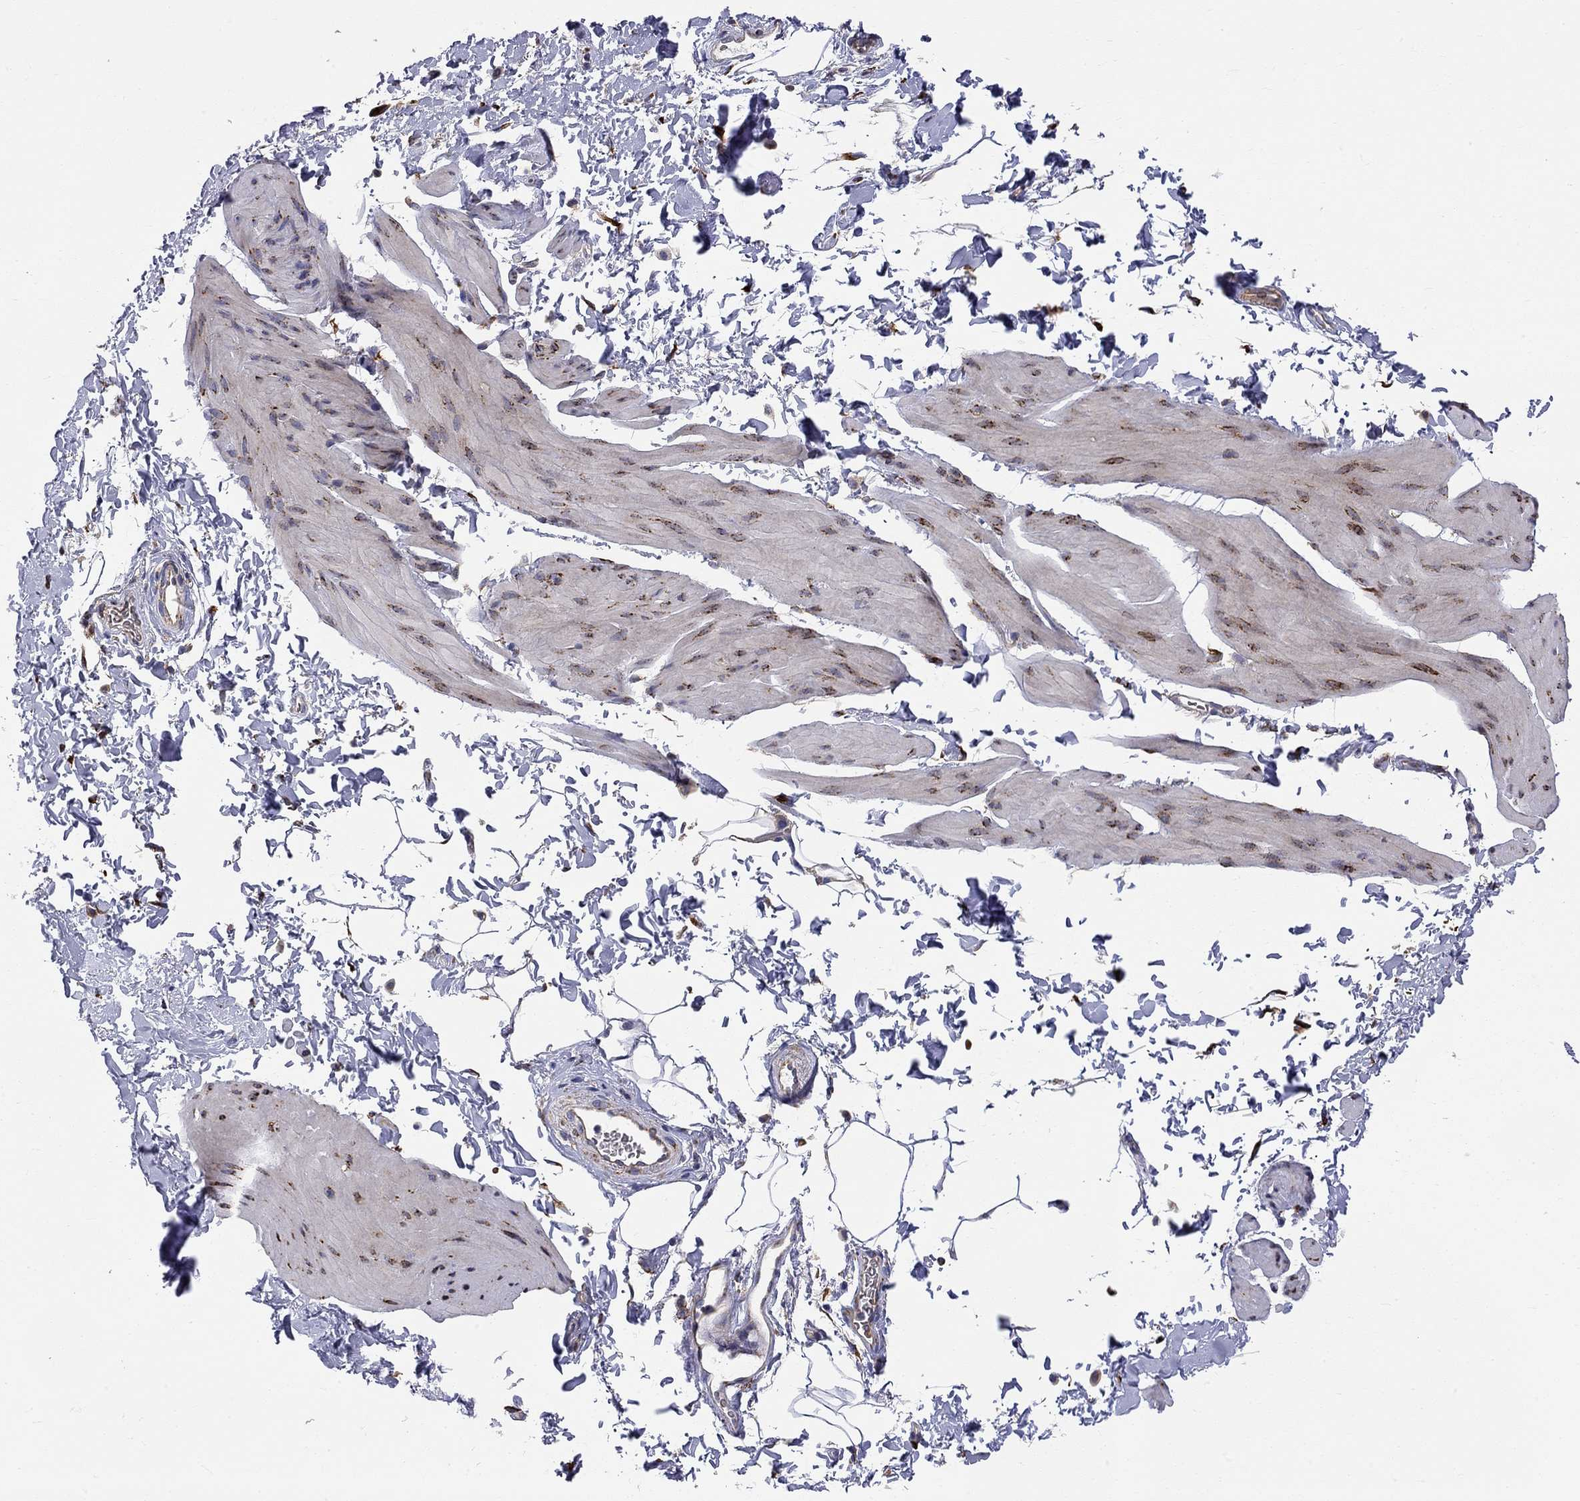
{"staining": {"intensity": "negative", "quantity": "none", "location": "none"}, "tissue": "smooth muscle", "cell_type": "Smooth muscle cells", "image_type": "normal", "snomed": [{"axis": "morphology", "description": "Normal tissue, NOS"}, {"axis": "topography", "description": "Adipose tissue"}, {"axis": "topography", "description": "Smooth muscle"}, {"axis": "topography", "description": "Peripheral nerve tissue"}], "caption": "This is a histopathology image of IHC staining of benign smooth muscle, which shows no positivity in smooth muscle cells.", "gene": "CASTOR1", "patient": {"sex": "male", "age": 83}}